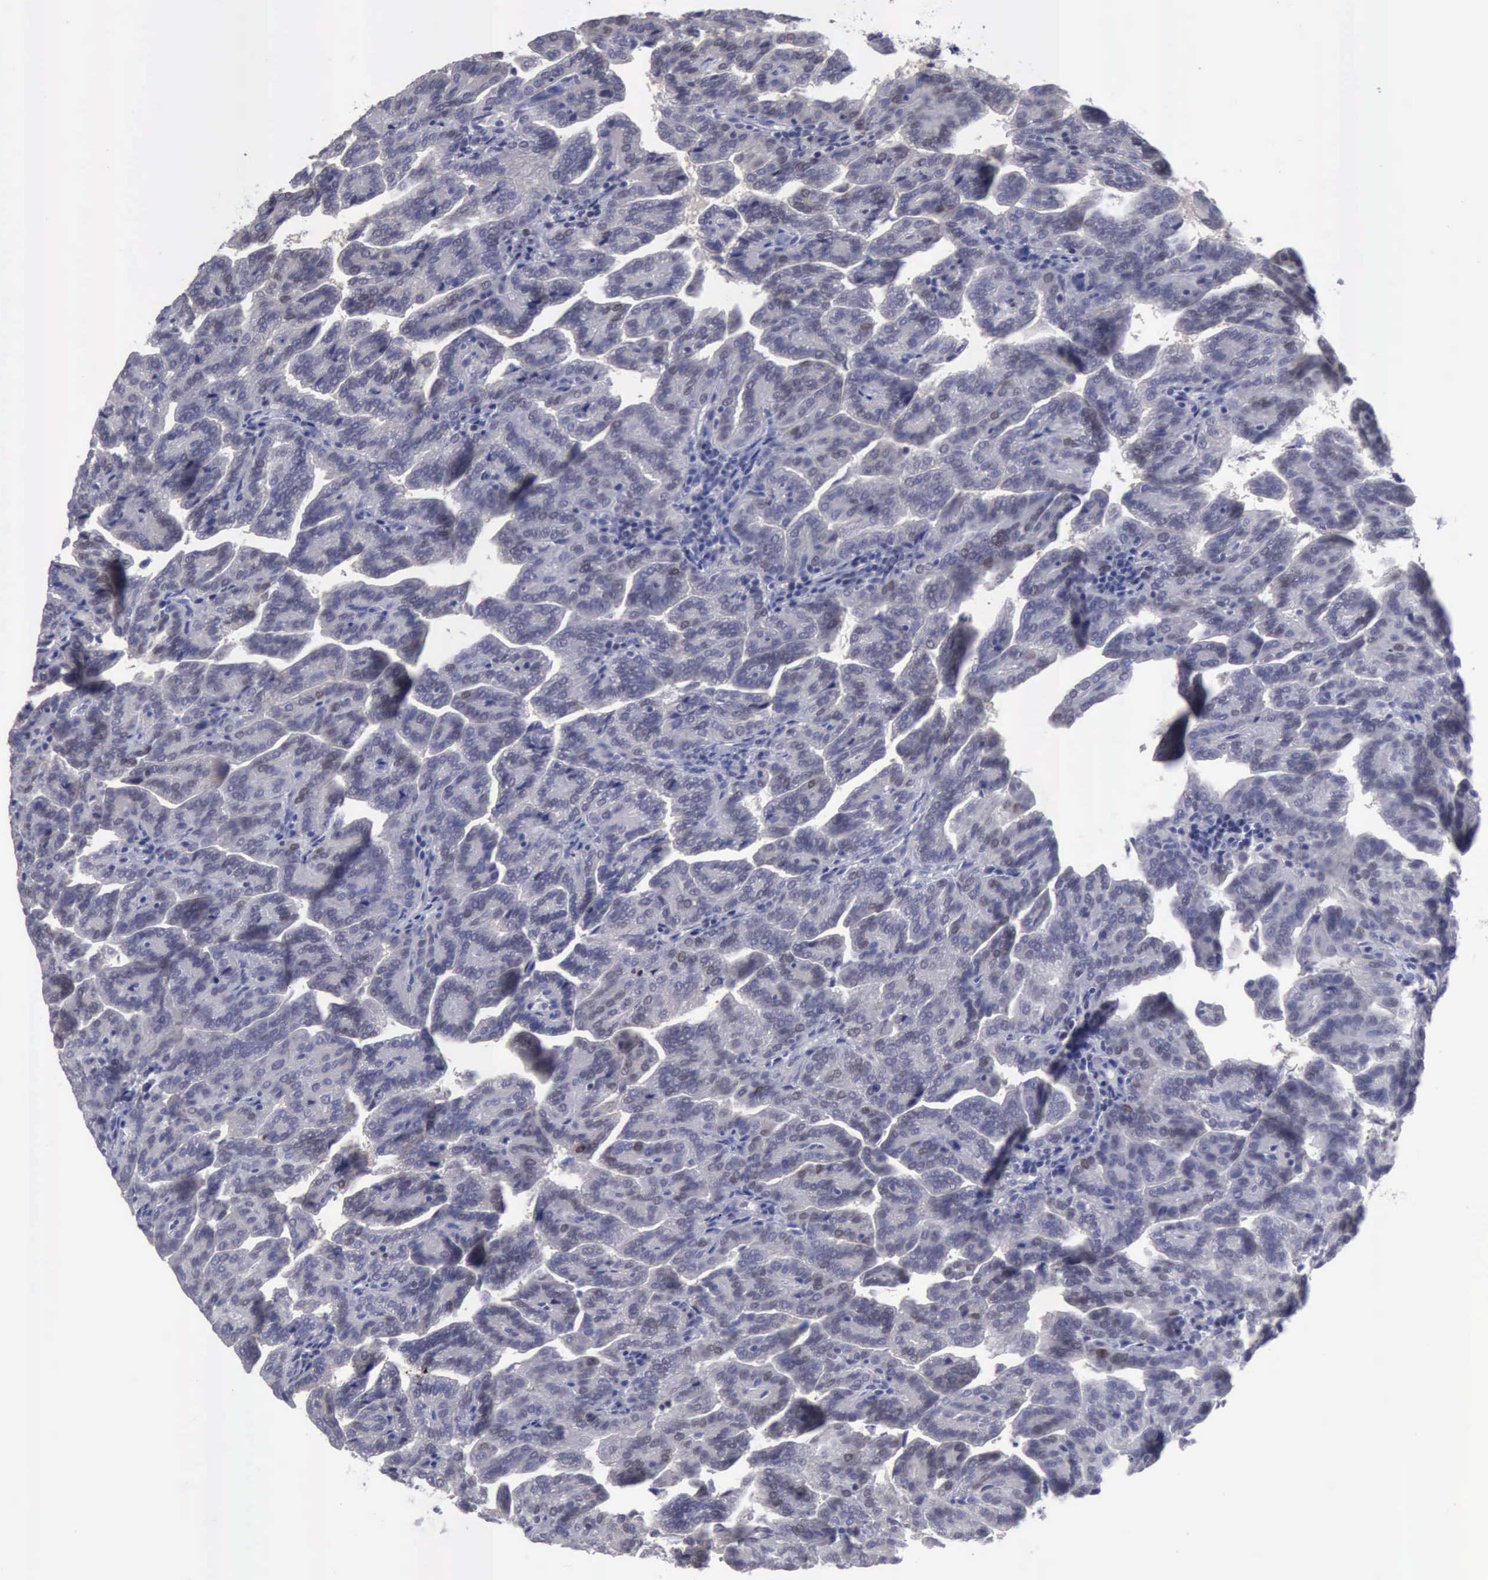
{"staining": {"intensity": "negative", "quantity": "none", "location": "none"}, "tissue": "renal cancer", "cell_type": "Tumor cells", "image_type": "cancer", "snomed": [{"axis": "morphology", "description": "Adenocarcinoma, NOS"}, {"axis": "topography", "description": "Kidney"}], "caption": "High magnification brightfield microscopy of adenocarcinoma (renal) stained with DAB (3,3'-diaminobenzidine) (brown) and counterstained with hematoxylin (blue): tumor cells show no significant staining.", "gene": "SATB2", "patient": {"sex": "male", "age": 61}}